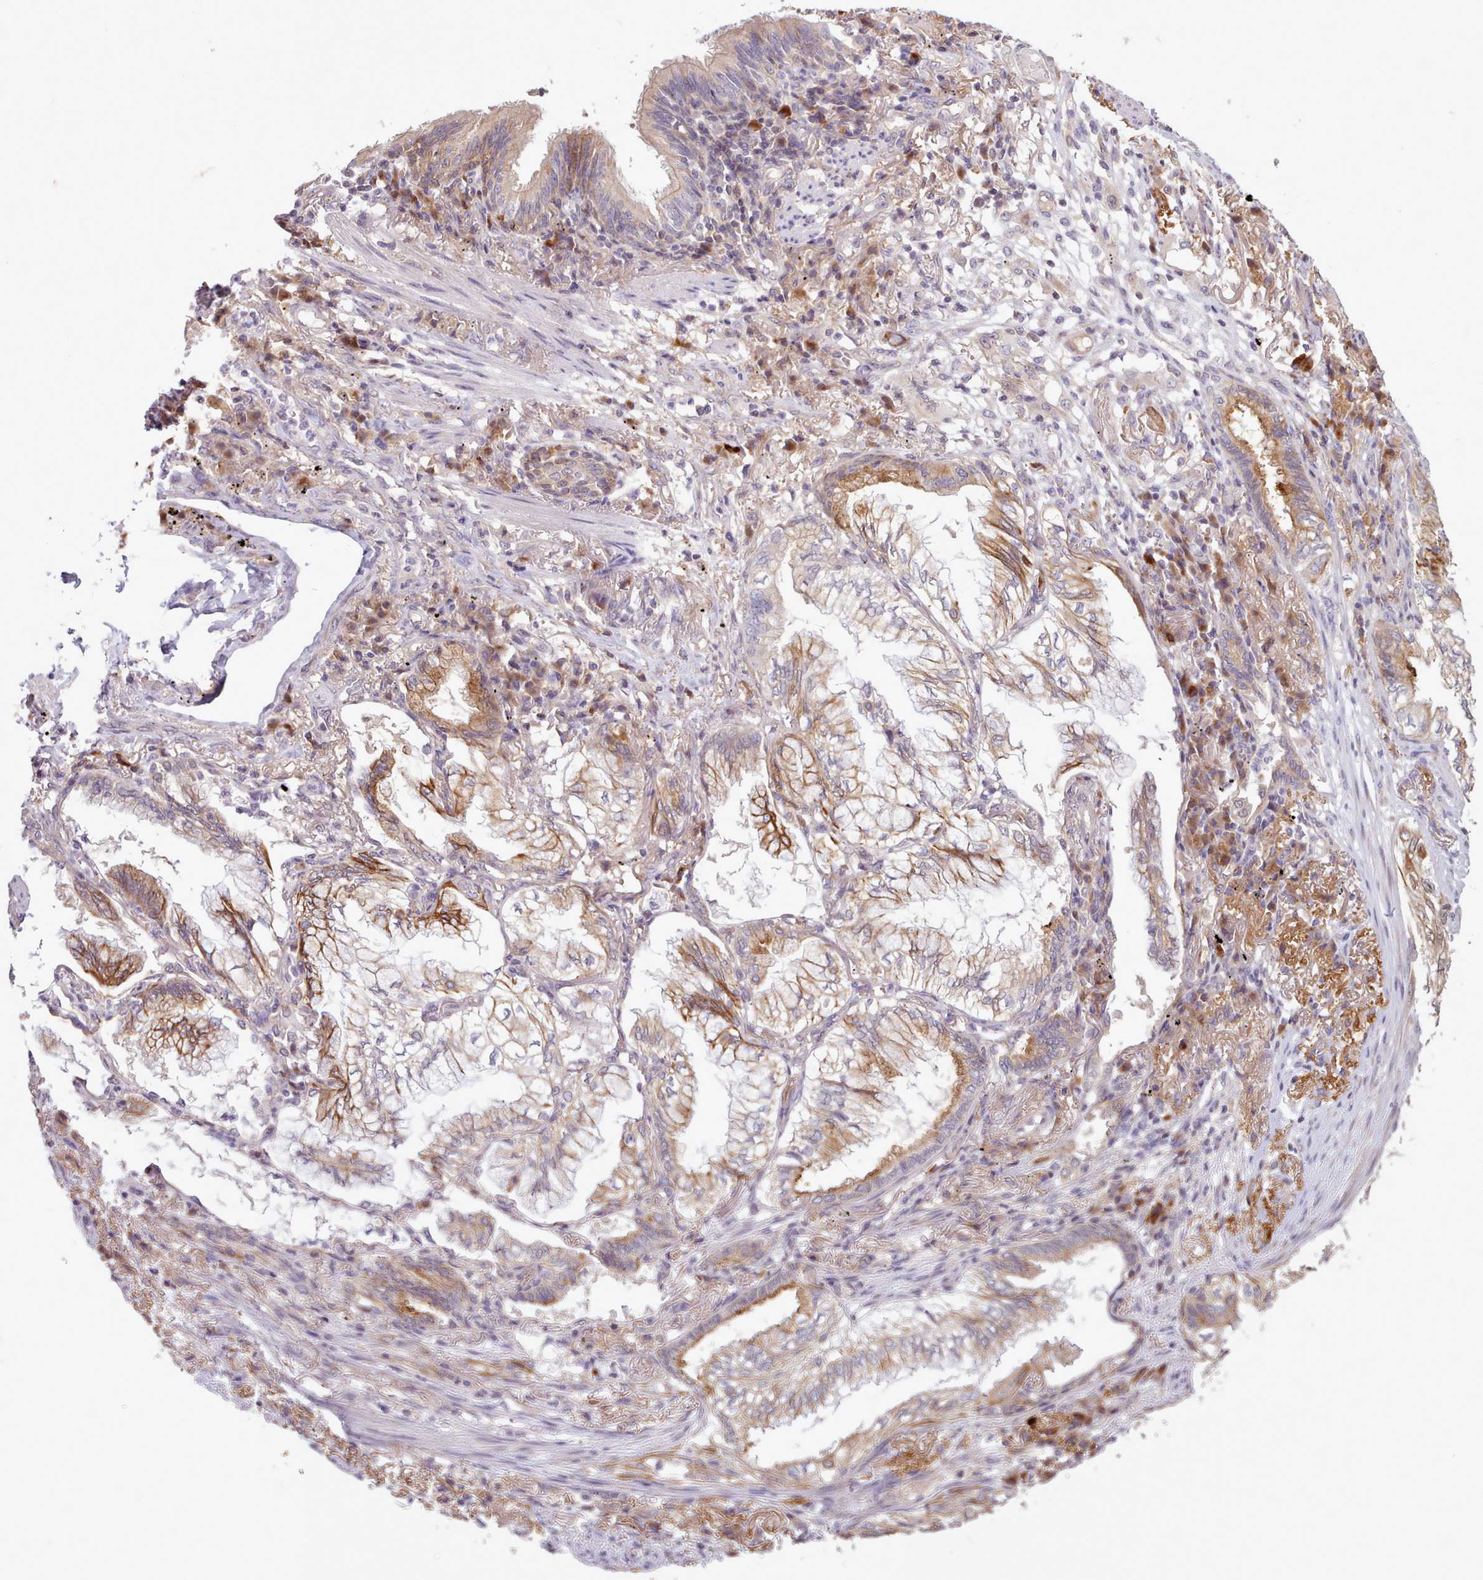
{"staining": {"intensity": "moderate", "quantity": "25%-75%", "location": "cytoplasmic/membranous"}, "tissue": "lung cancer", "cell_type": "Tumor cells", "image_type": "cancer", "snomed": [{"axis": "morphology", "description": "Adenocarcinoma, NOS"}, {"axis": "topography", "description": "Lung"}], "caption": "This histopathology image displays lung cancer stained with immunohistochemistry to label a protein in brown. The cytoplasmic/membranous of tumor cells show moderate positivity for the protein. Nuclei are counter-stained blue.", "gene": "NMRK1", "patient": {"sex": "female", "age": 70}}